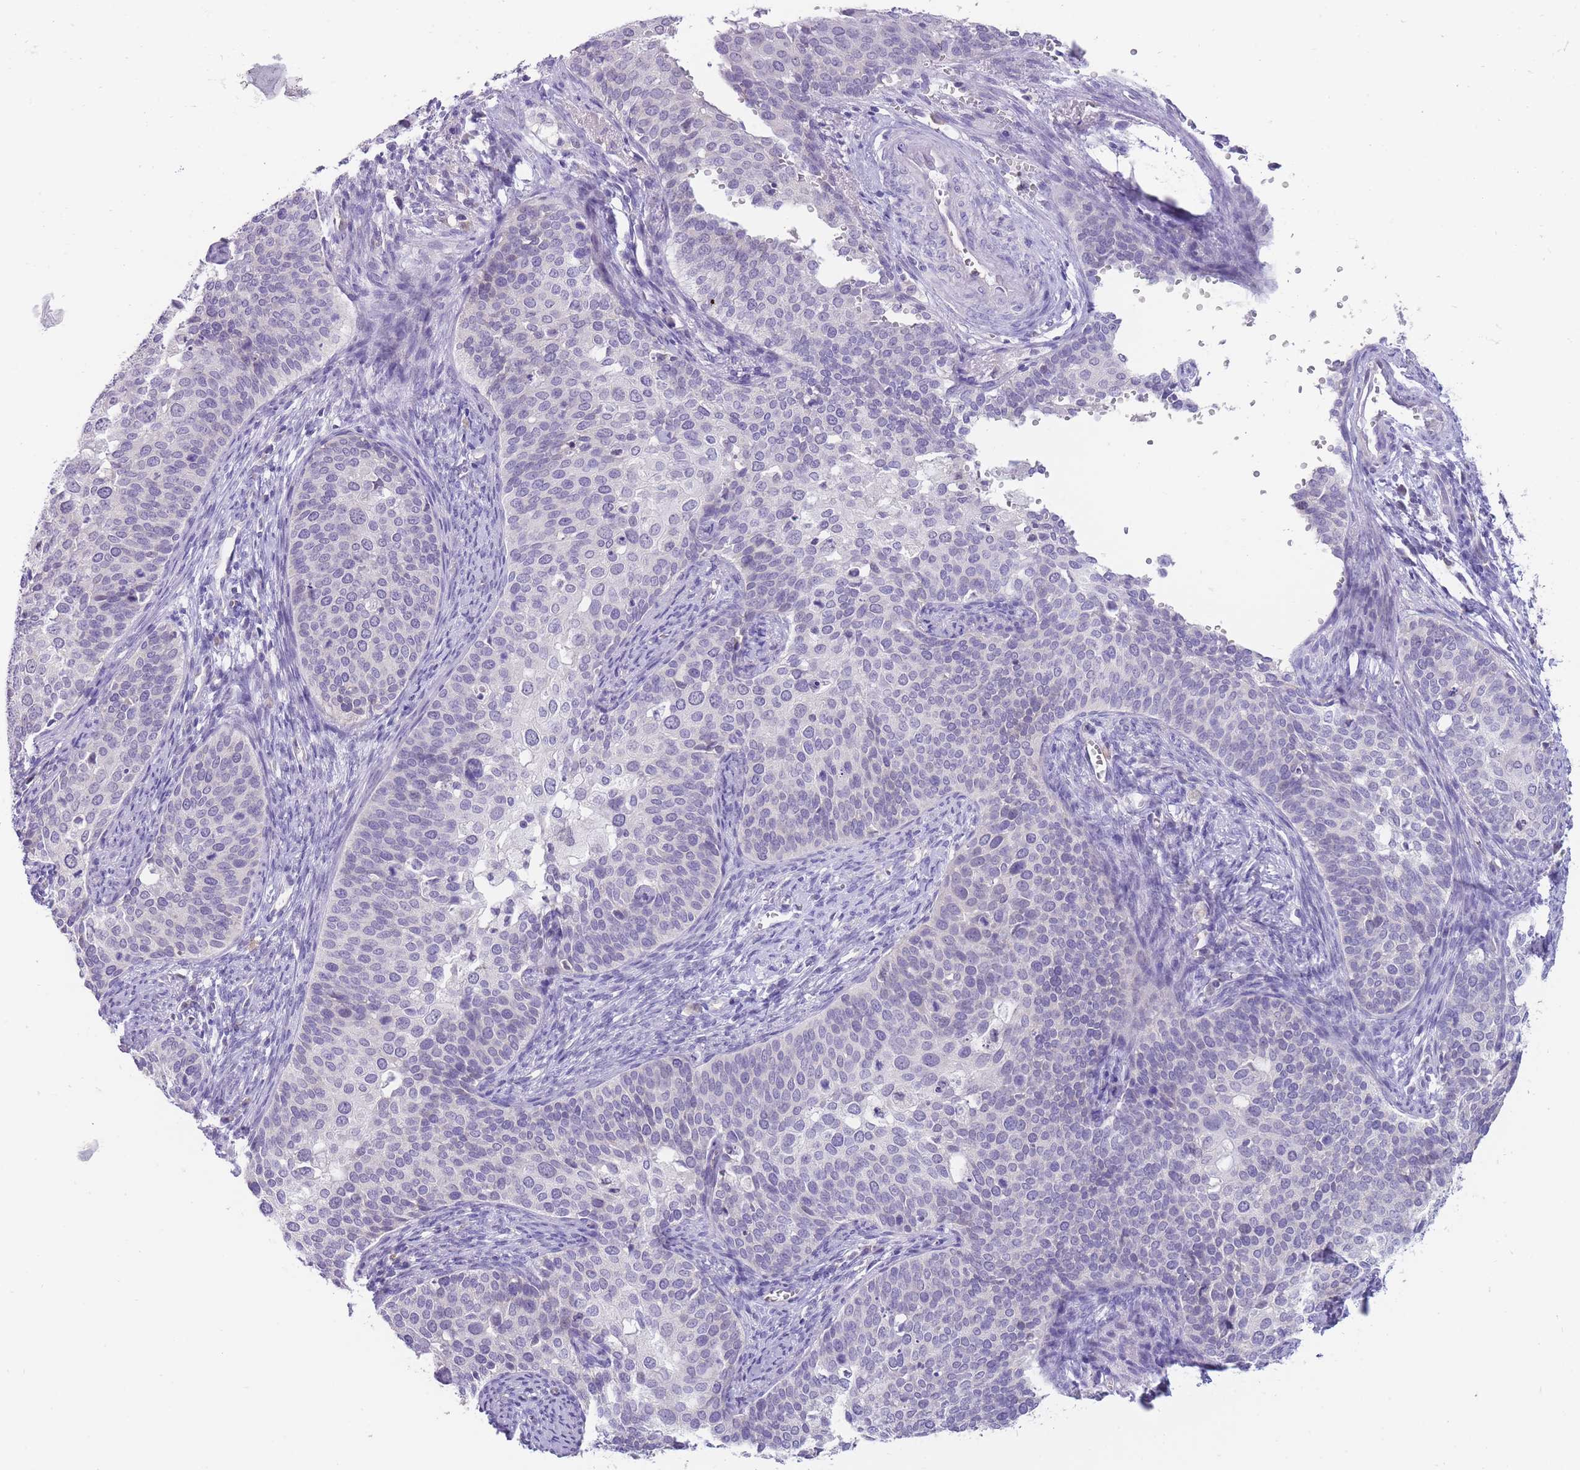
{"staining": {"intensity": "negative", "quantity": "none", "location": "none"}, "tissue": "cervical cancer", "cell_type": "Tumor cells", "image_type": "cancer", "snomed": [{"axis": "morphology", "description": "Squamous cell carcinoma, NOS"}, {"axis": "topography", "description": "Cervix"}], "caption": "Immunohistochemistry of human cervical cancer (squamous cell carcinoma) reveals no expression in tumor cells.", "gene": "ERICH4", "patient": {"sex": "female", "age": 44}}